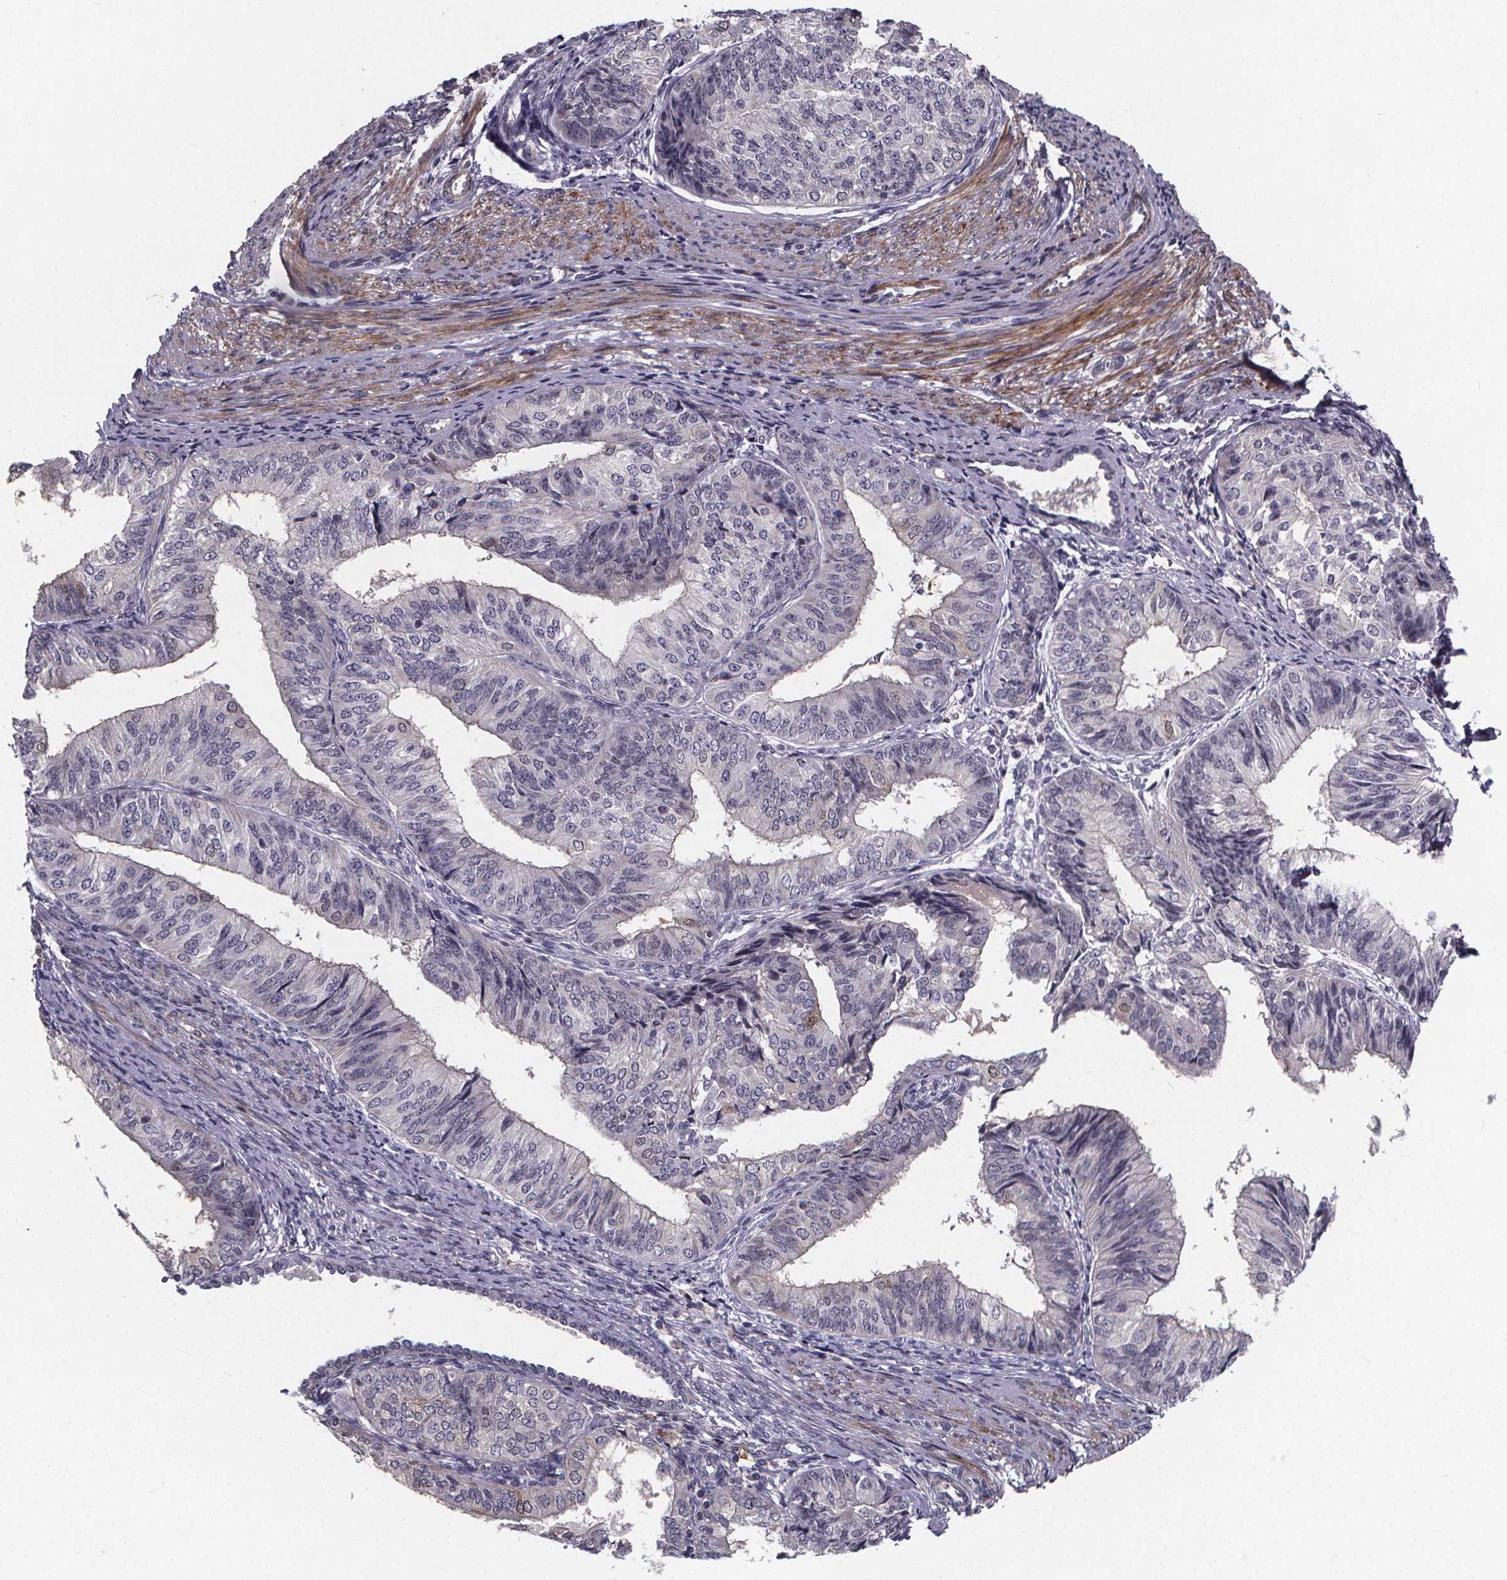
{"staining": {"intensity": "negative", "quantity": "none", "location": "none"}, "tissue": "endometrial cancer", "cell_type": "Tumor cells", "image_type": "cancer", "snomed": [{"axis": "morphology", "description": "Adenocarcinoma, NOS"}, {"axis": "topography", "description": "Endometrium"}], "caption": "This is an immunohistochemistry image of endometrial cancer. There is no staining in tumor cells.", "gene": "FBXW2", "patient": {"sex": "female", "age": 58}}